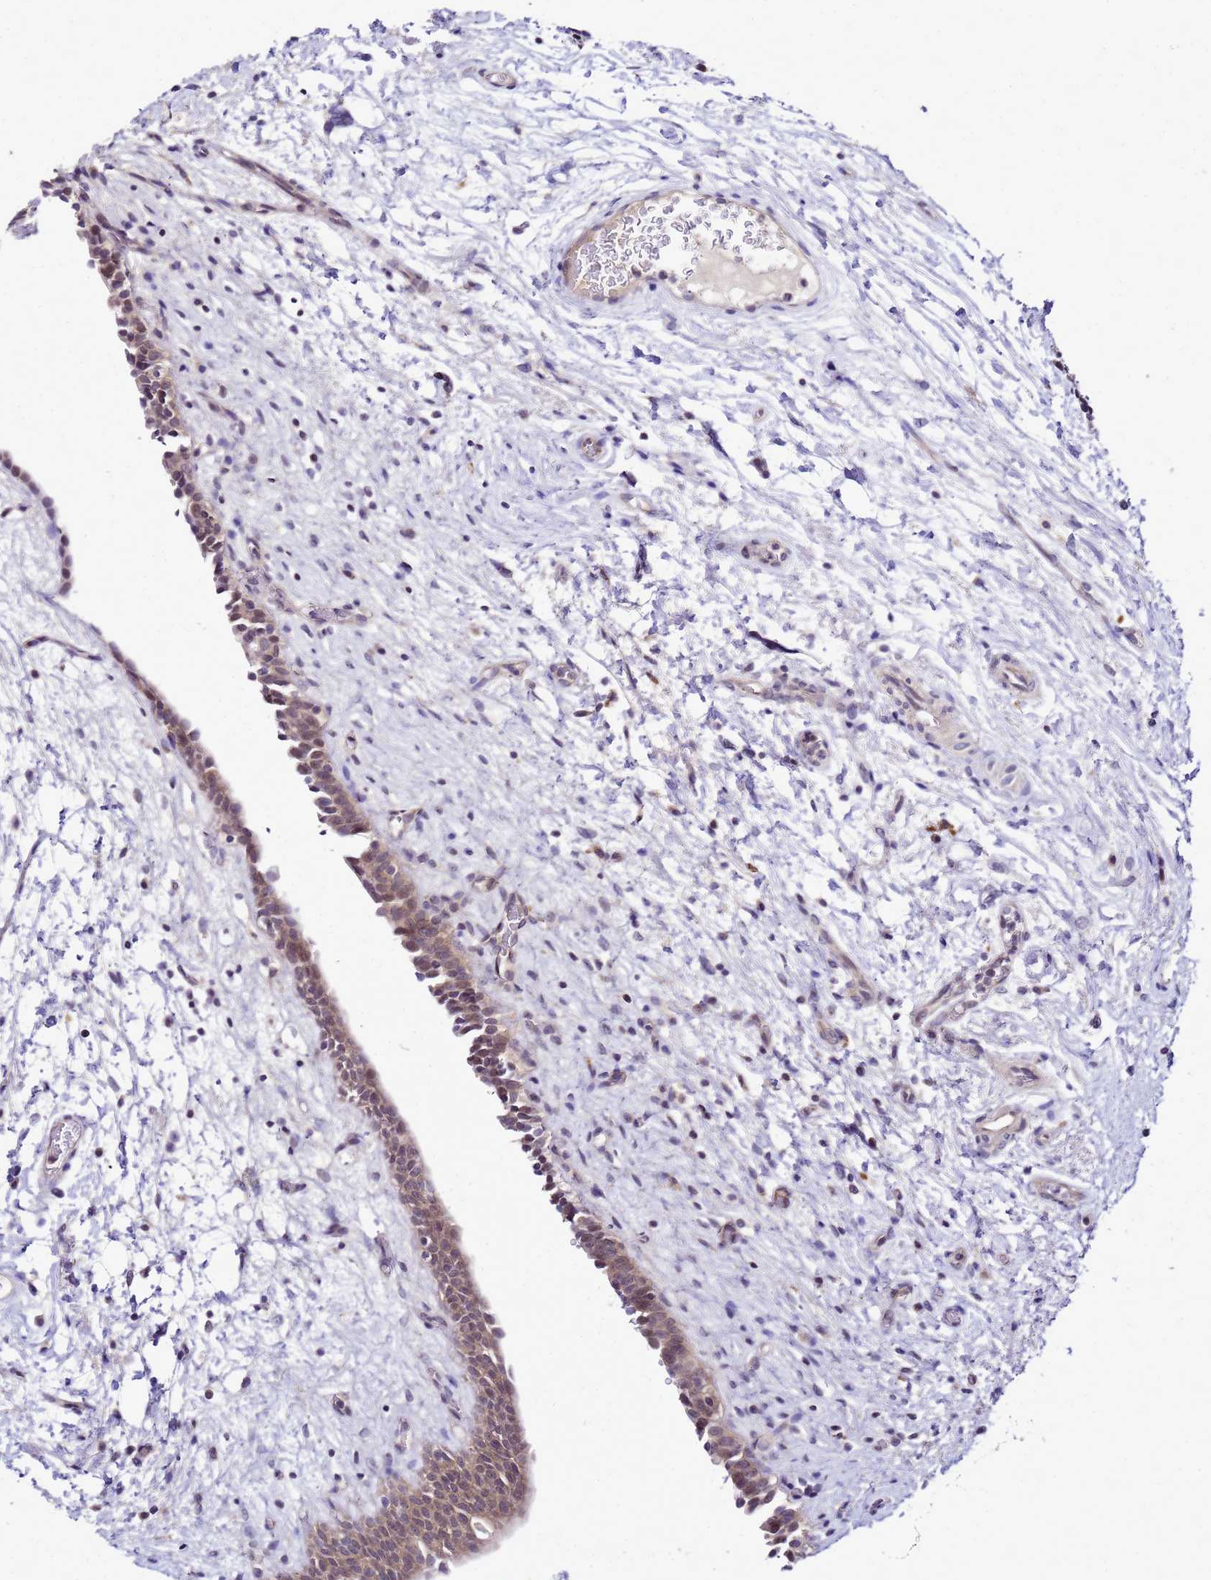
{"staining": {"intensity": "weak", "quantity": ">75%", "location": "cytoplasmic/membranous,nuclear"}, "tissue": "urinary bladder", "cell_type": "Urothelial cells", "image_type": "normal", "snomed": [{"axis": "morphology", "description": "Normal tissue, NOS"}, {"axis": "topography", "description": "Urinary bladder"}], "caption": "Protein staining of benign urinary bladder shows weak cytoplasmic/membranous,nuclear staining in approximately >75% of urothelial cells. The protein is stained brown, and the nuclei are stained in blue (DAB IHC with brightfield microscopy, high magnification).", "gene": "SAT1", "patient": {"sex": "male", "age": 83}}